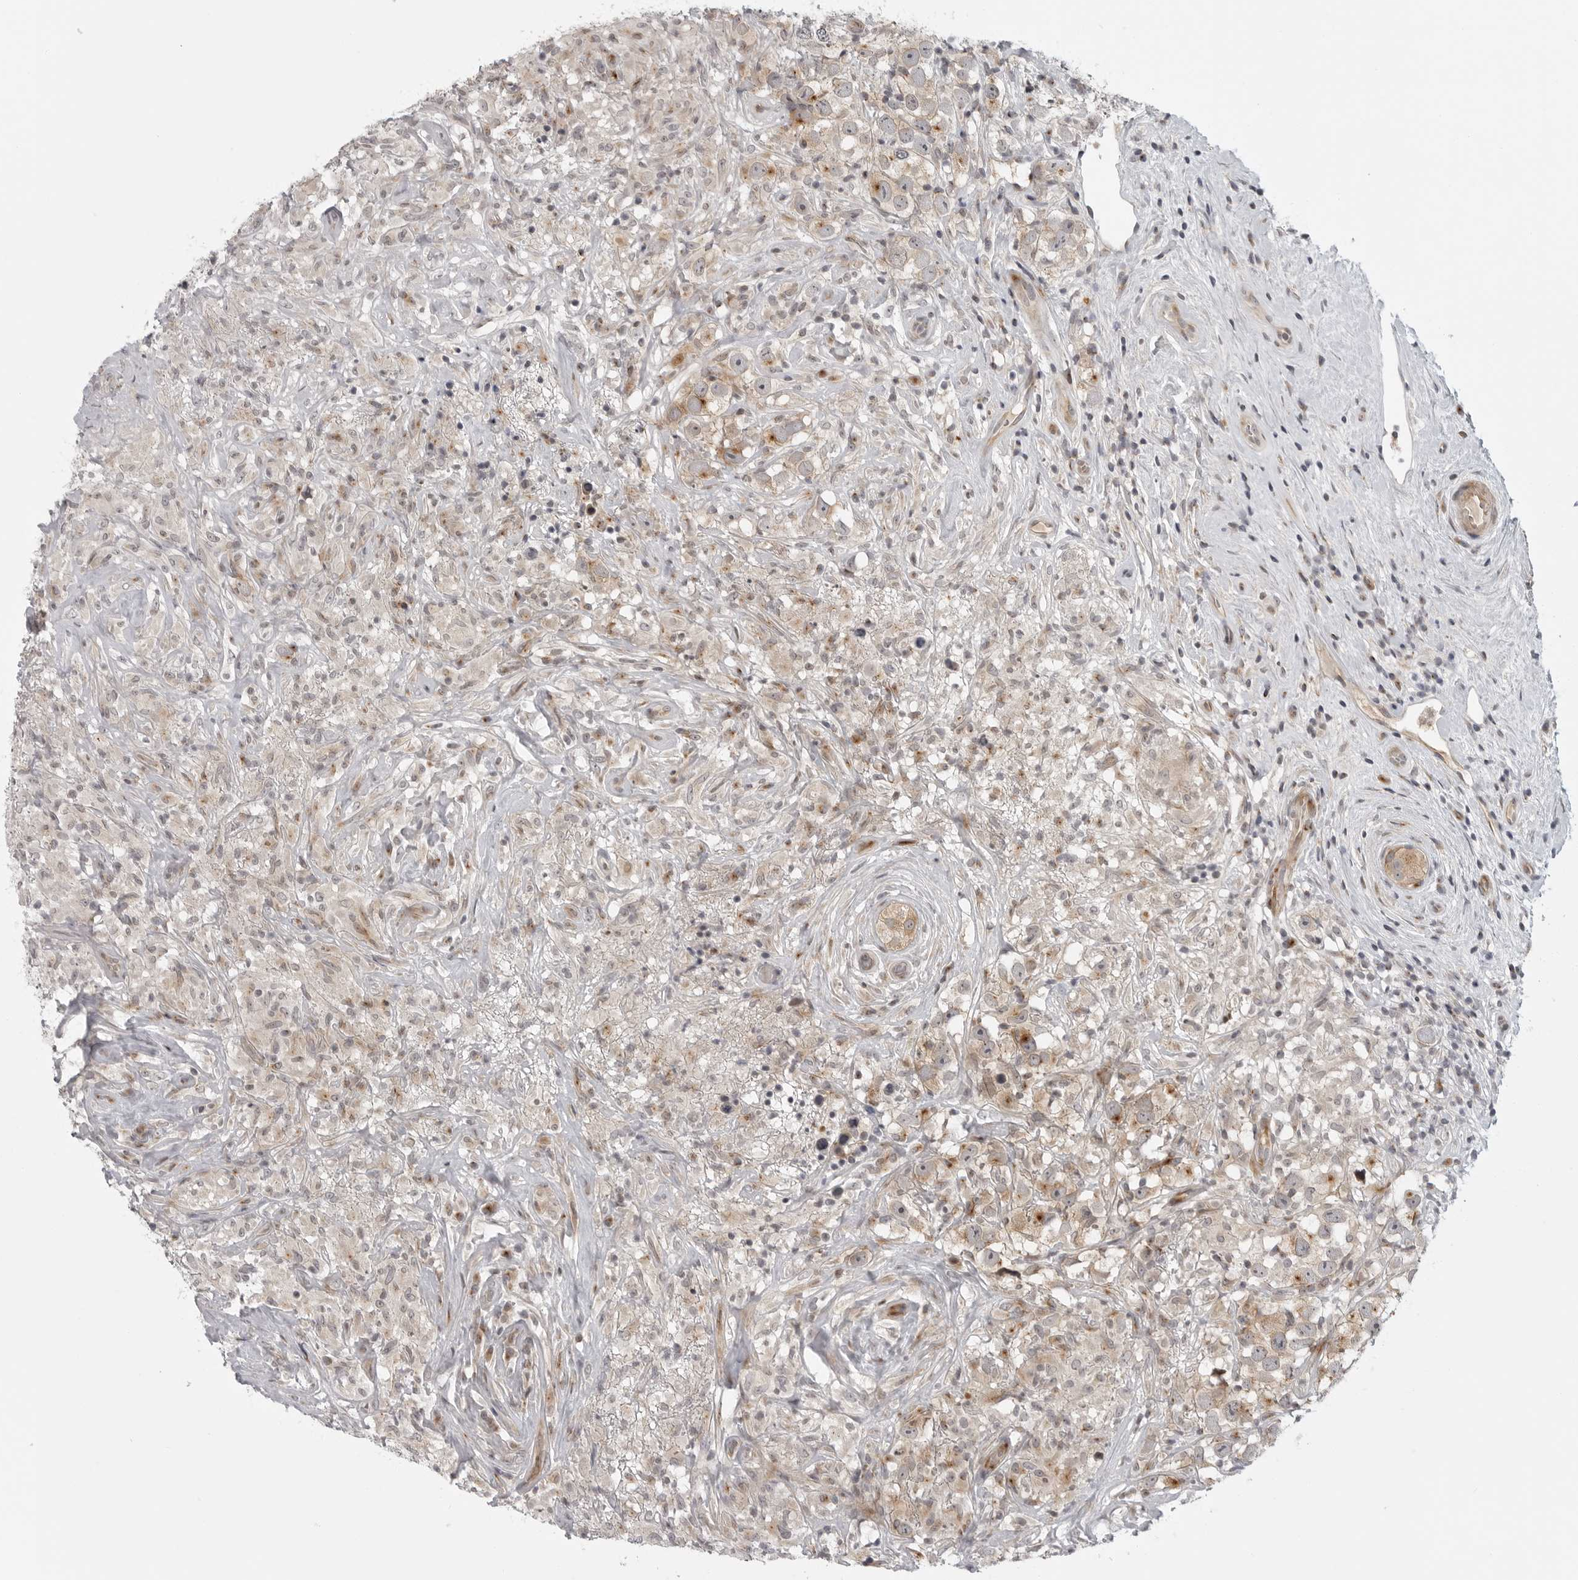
{"staining": {"intensity": "moderate", "quantity": "<25%", "location": "cytoplasmic/membranous"}, "tissue": "testis cancer", "cell_type": "Tumor cells", "image_type": "cancer", "snomed": [{"axis": "morphology", "description": "Seminoma, NOS"}, {"axis": "topography", "description": "Testis"}], "caption": "Immunohistochemical staining of human testis cancer (seminoma) demonstrates moderate cytoplasmic/membranous protein expression in approximately <25% of tumor cells.", "gene": "CD300LD", "patient": {"sex": "male", "age": 49}}